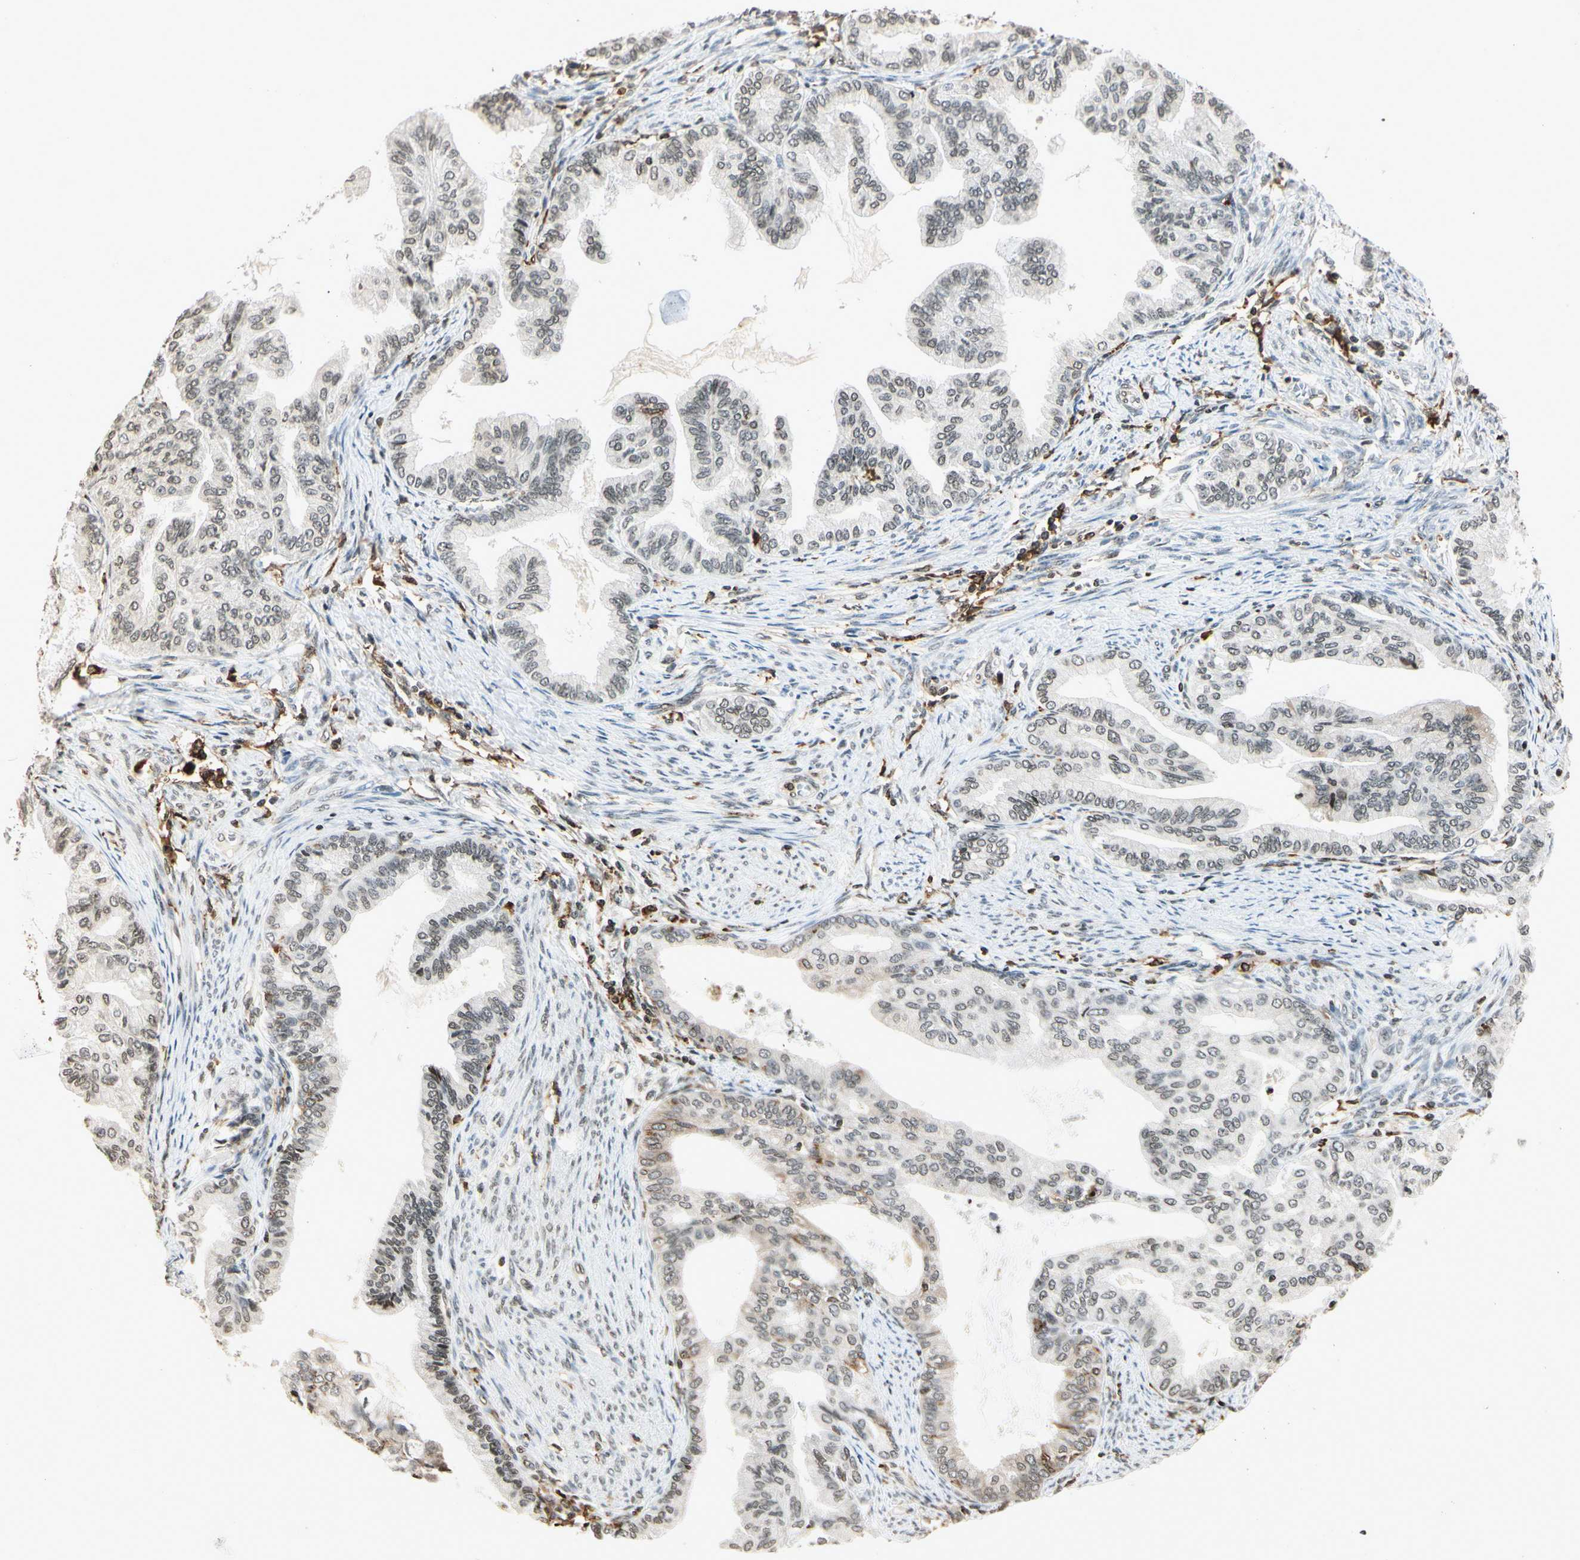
{"staining": {"intensity": "weak", "quantity": "25%-75%", "location": "nuclear"}, "tissue": "endometrial cancer", "cell_type": "Tumor cells", "image_type": "cancer", "snomed": [{"axis": "morphology", "description": "Adenocarcinoma, NOS"}, {"axis": "topography", "description": "Endometrium"}], "caption": "IHC of endometrial adenocarcinoma reveals low levels of weak nuclear staining in approximately 25%-75% of tumor cells. The protein of interest is stained brown, and the nuclei are stained in blue (DAB (3,3'-diaminobenzidine) IHC with brightfield microscopy, high magnification).", "gene": "FER", "patient": {"sex": "female", "age": 86}}